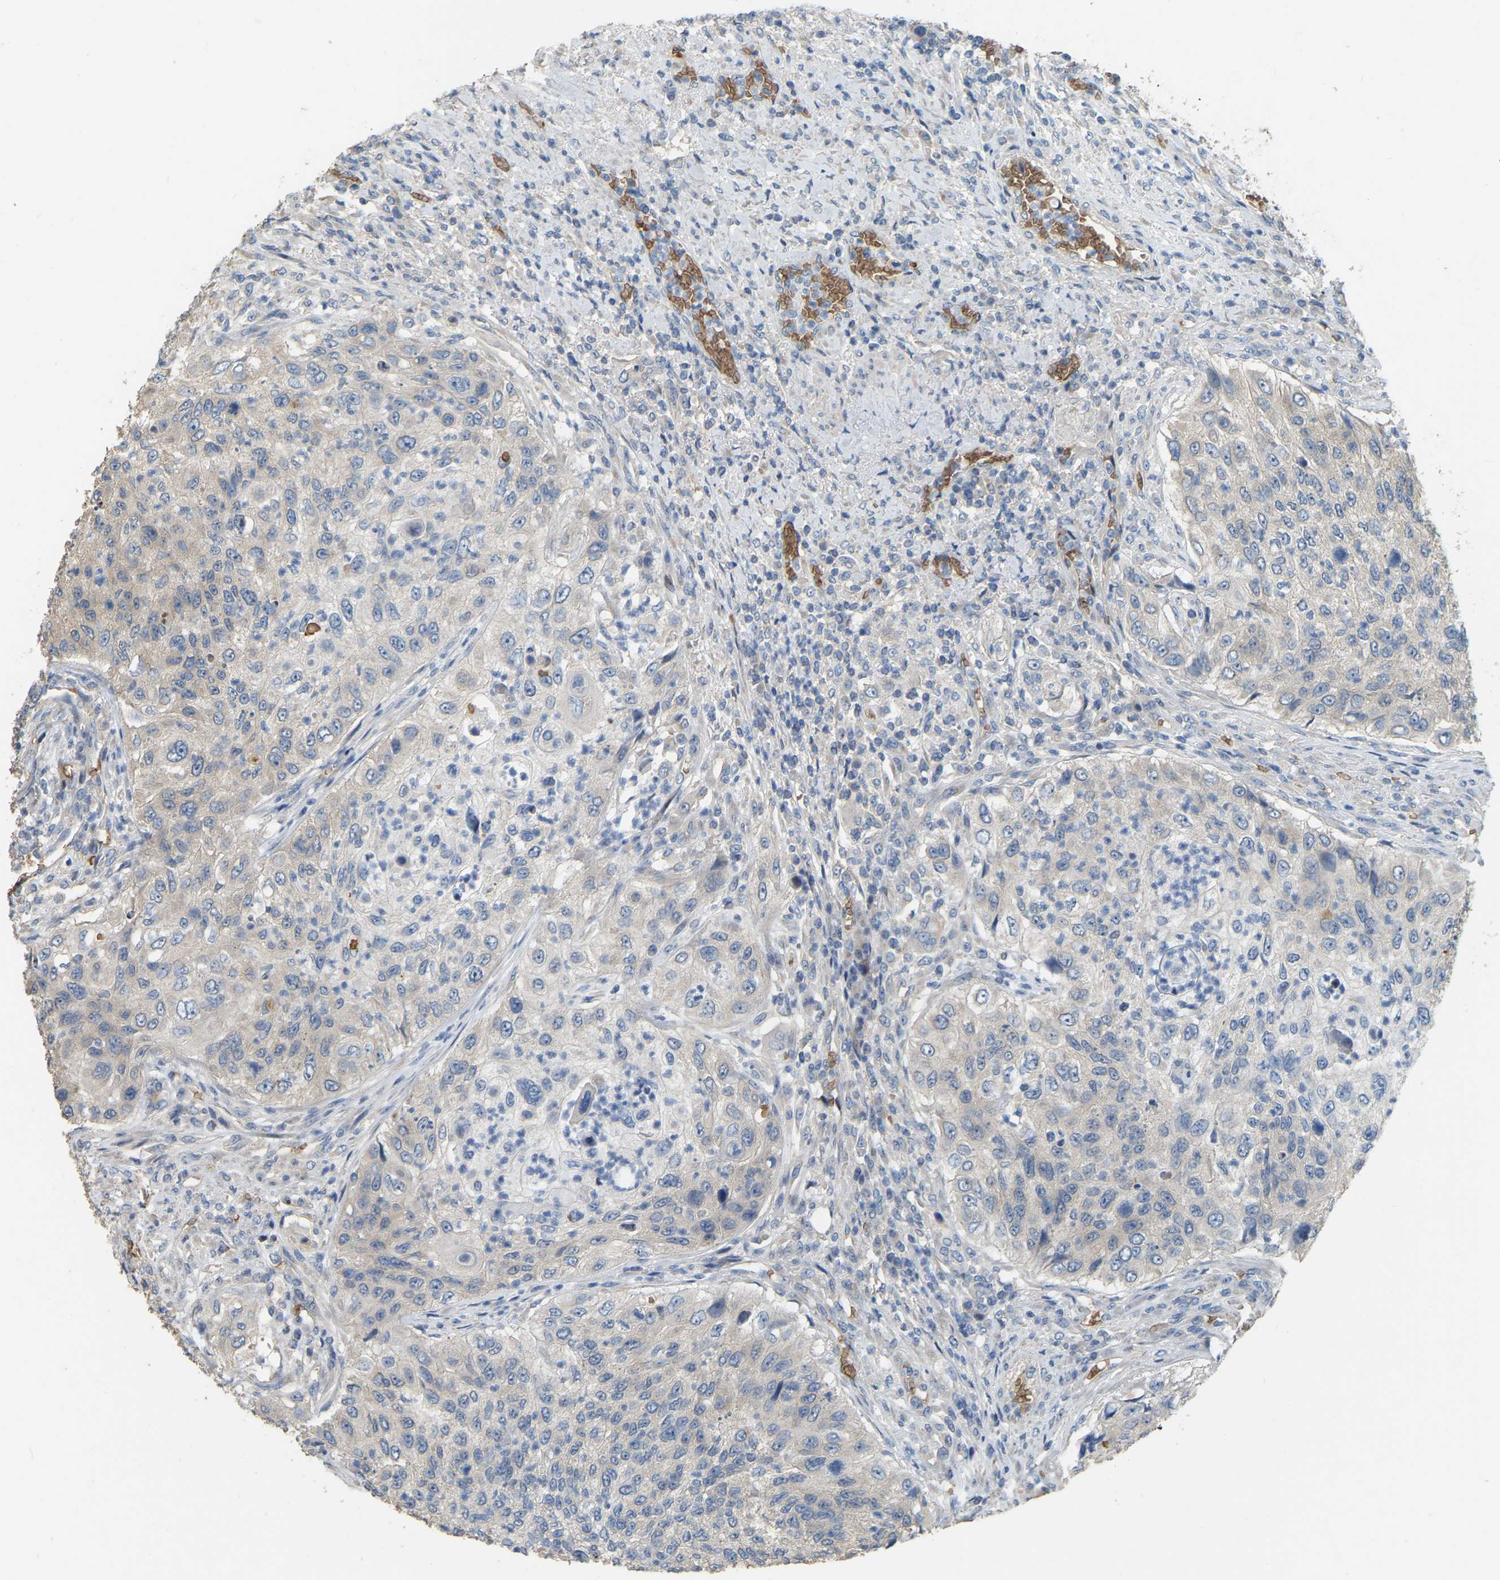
{"staining": {"intensity": "negative", "quantity": "none", "location": "none"}, "tissue": "urothelial cancer", "cell_type": "Tumor cells", "image_type": "cancer", "snomed": [{"axis": "morphology", "description": "Urothelial carcinoma, High grade"}, {"axis": "topography", "description": "Urinary bladder"}], "caption": "Tumor cells are negative for protein expression in human urothelial cancer.", "gene": "CFAP298", "patient": {"sex": "female", "age": 60}}